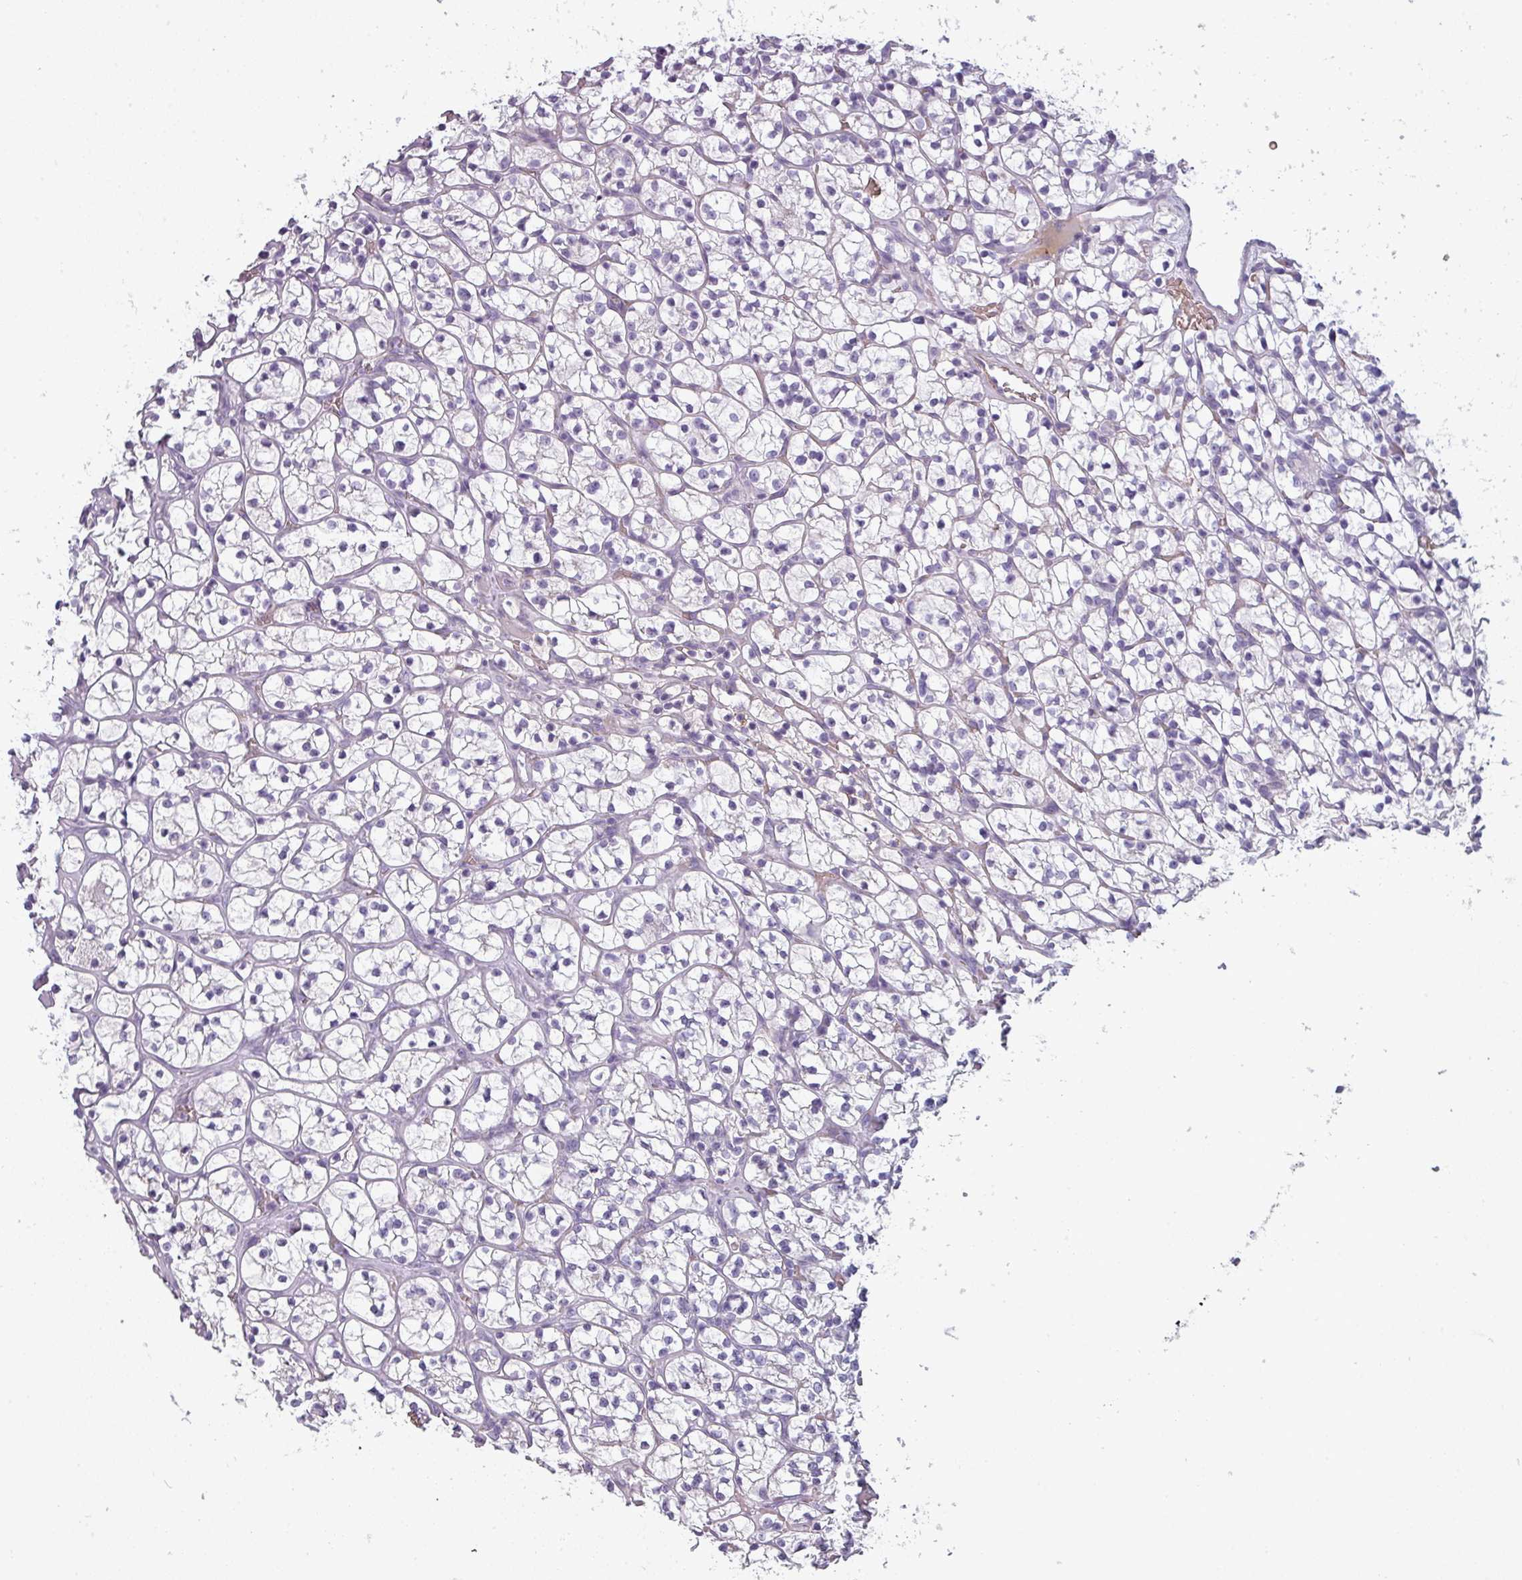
{"staining": {"intensity": "negative", "quantity": "none", "location": "none"}, "tissue": "renal cancer", "cell_type": "Tumor cells", "image_type": "cancer", "snomed": [{"axis": "morphology", "description": "Adenocarcinoma, NOS"}, {"axis": "topography", "description": "Kidney"}], "caption": "Image shows no protein expression in tumor cells of renal adenocarcinoma tissue.", "gene": "AREL1", "patient": {"sex": "female", "age": 64}}